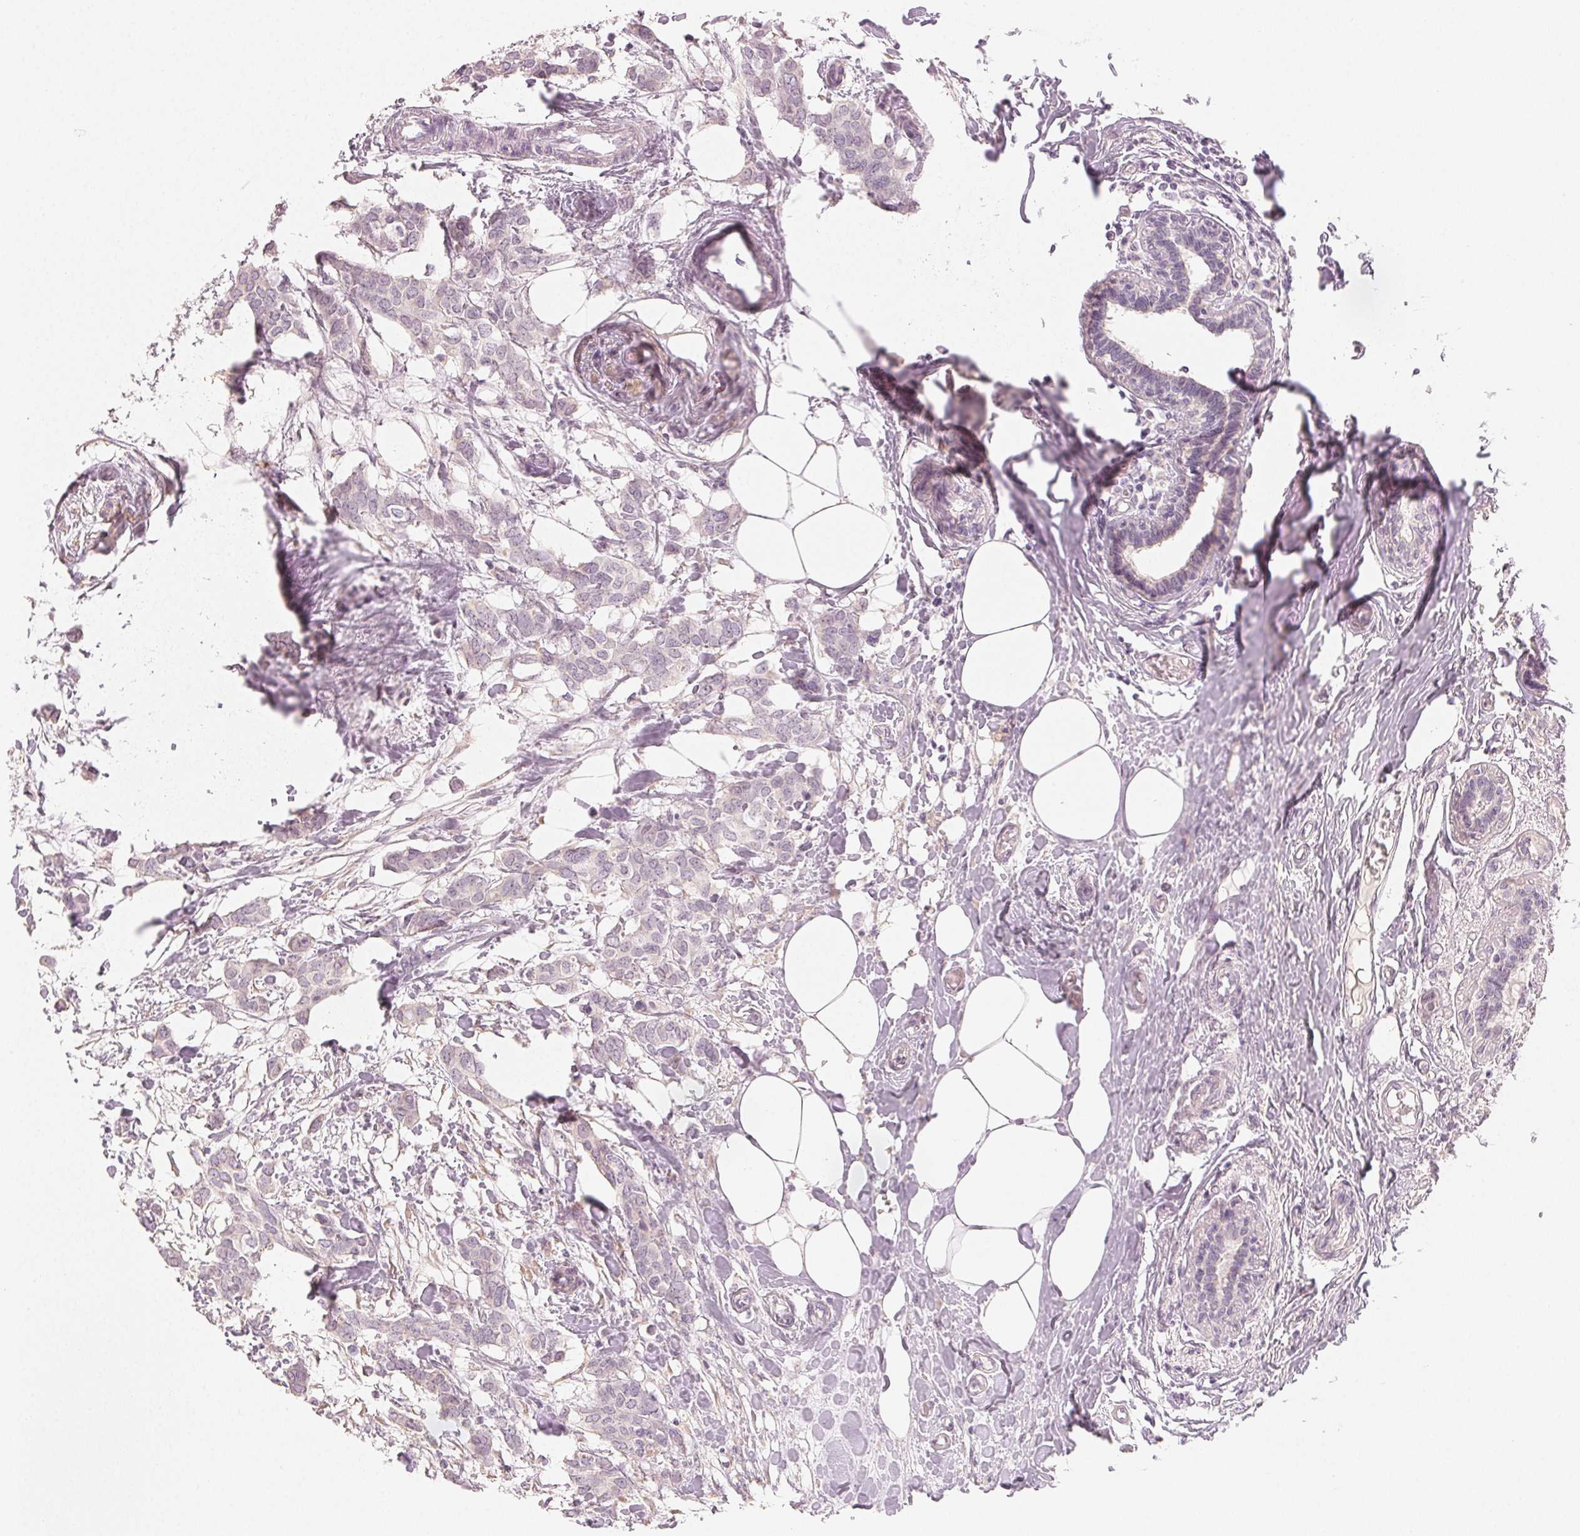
{"staining": {"intensity": "negative", "quantity": "none", "location": "none"}, "tissue": "breast cancer", "cell_type": "Tumor cells", "image_type": "cancer", "snomed": [{"axis": "morphology", "description": "Duct carcinoma"}, {"axis": "topography", "description": "Breast"}], "caption": "IHC histopathology image of breast intraductal carcinoma stained for a protein (brown), which demonstrates no staining in tumor cells.", "gene": "MAP1LC3A", "patient": {"sex": "female", "age": 62}}